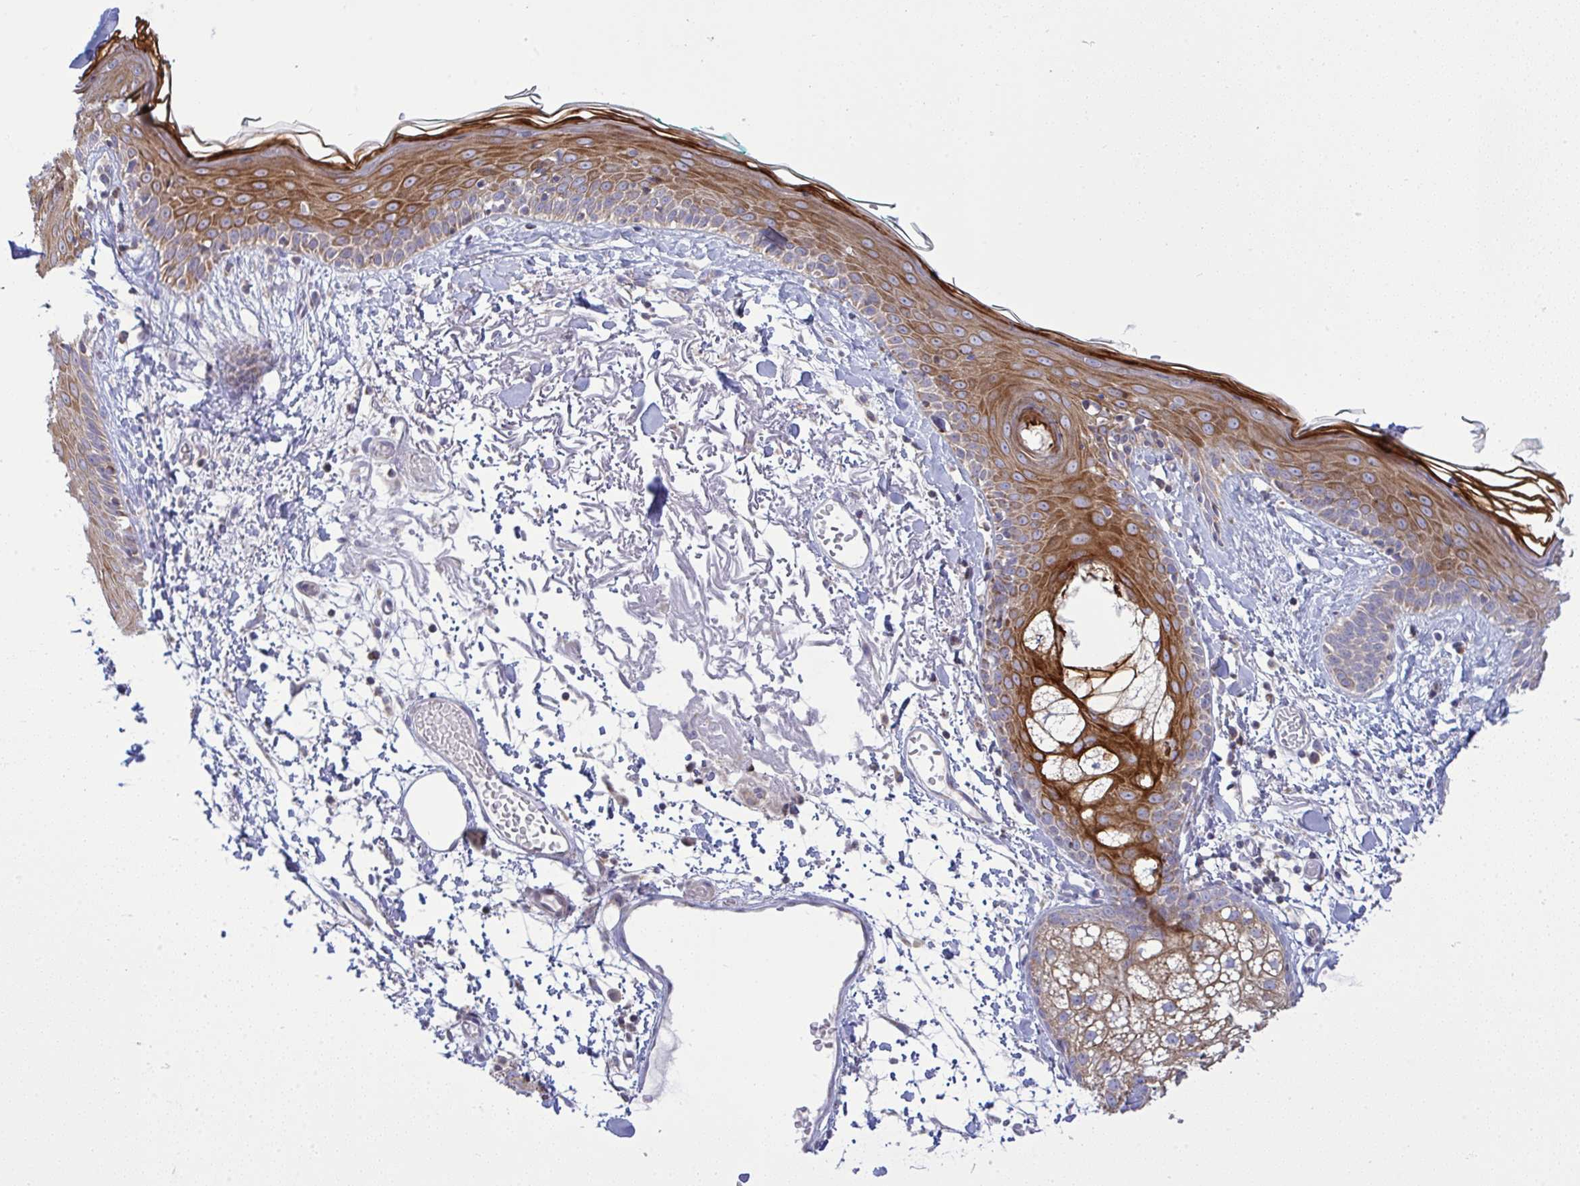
{"staining": {"intensity": "weak", "quantity": ">75%", "location": "cytoplasmic/membranous"}, "tissue": "skin", "cell_type": "Fibroblasts", "image_type": "normal", "snomed": [{"axis": "morphology", "description": "Normal tissue, NOS"}, {"axis": "topography", "description": "Skin"}], "caption": "A histopathology image showing weak cytoplasmic/membranous staining in about >75% of fibroblasts in unremarkable skin, as visualized by brown immunohistochemical staining.", "gene": "NDUFA7", "patient": {"sex": "male", "age": 79}}